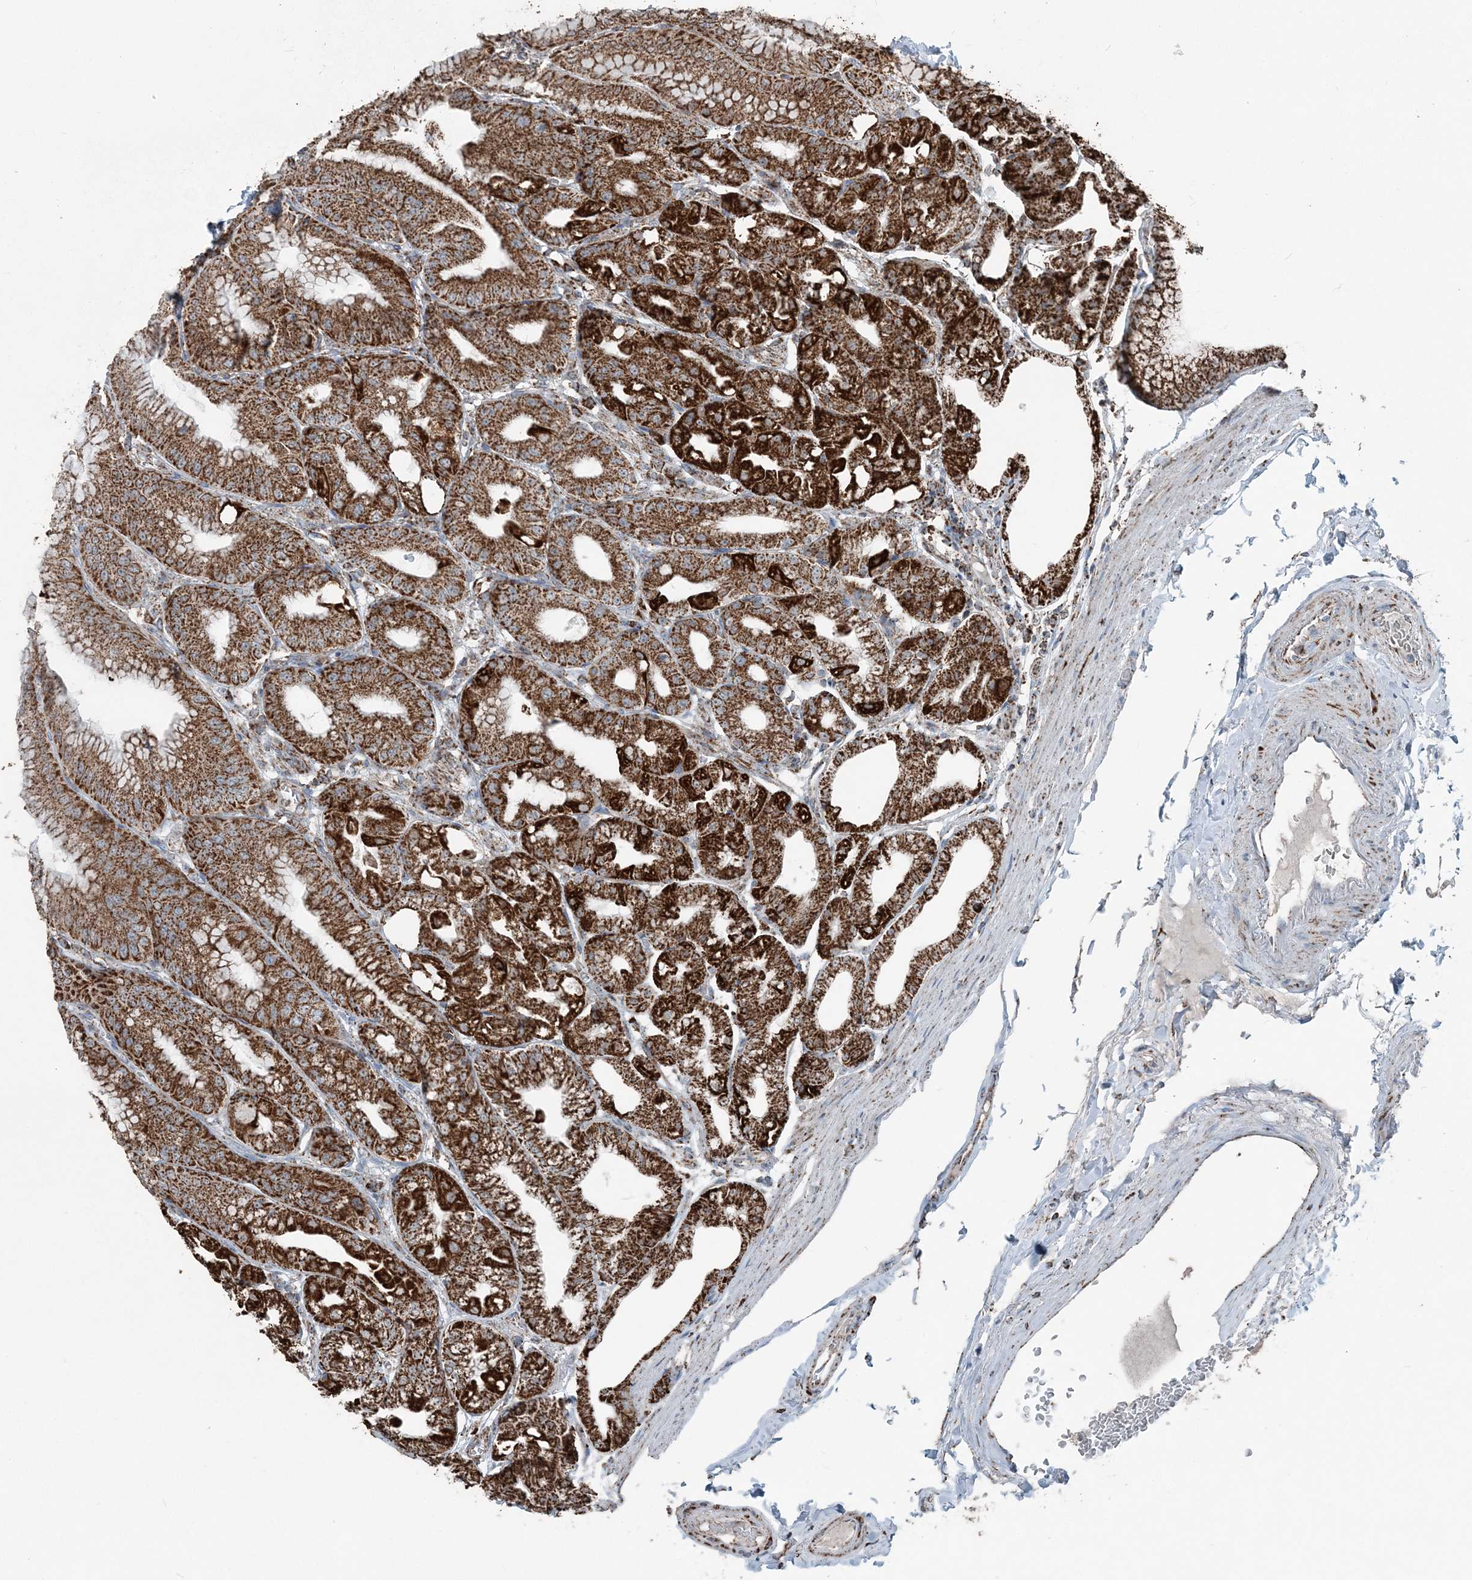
{"staining": {"intensity": "strong", "quantity": ">75%", "location": "cytoplasmic/membranous"}, "tissue": "stomach", "cell_type": "Glandular cells", "image_type": "normal", "snomed": [{"axis": "morphology", "description": "Normal tissue, NOS"}, {"axis": "topography", "description": "Stomach, lower"}], "caption": "A high-resolution image shows IHC staining of unremarkable stomach, which reveals strong cytoplasmic/membranous positivity in about >75% of glandular cells. The protein is shown in brown color, while the nuclei are stained blue.", "gene": "SUCLG1", "patient": {"sex": "male", "age": 71}}